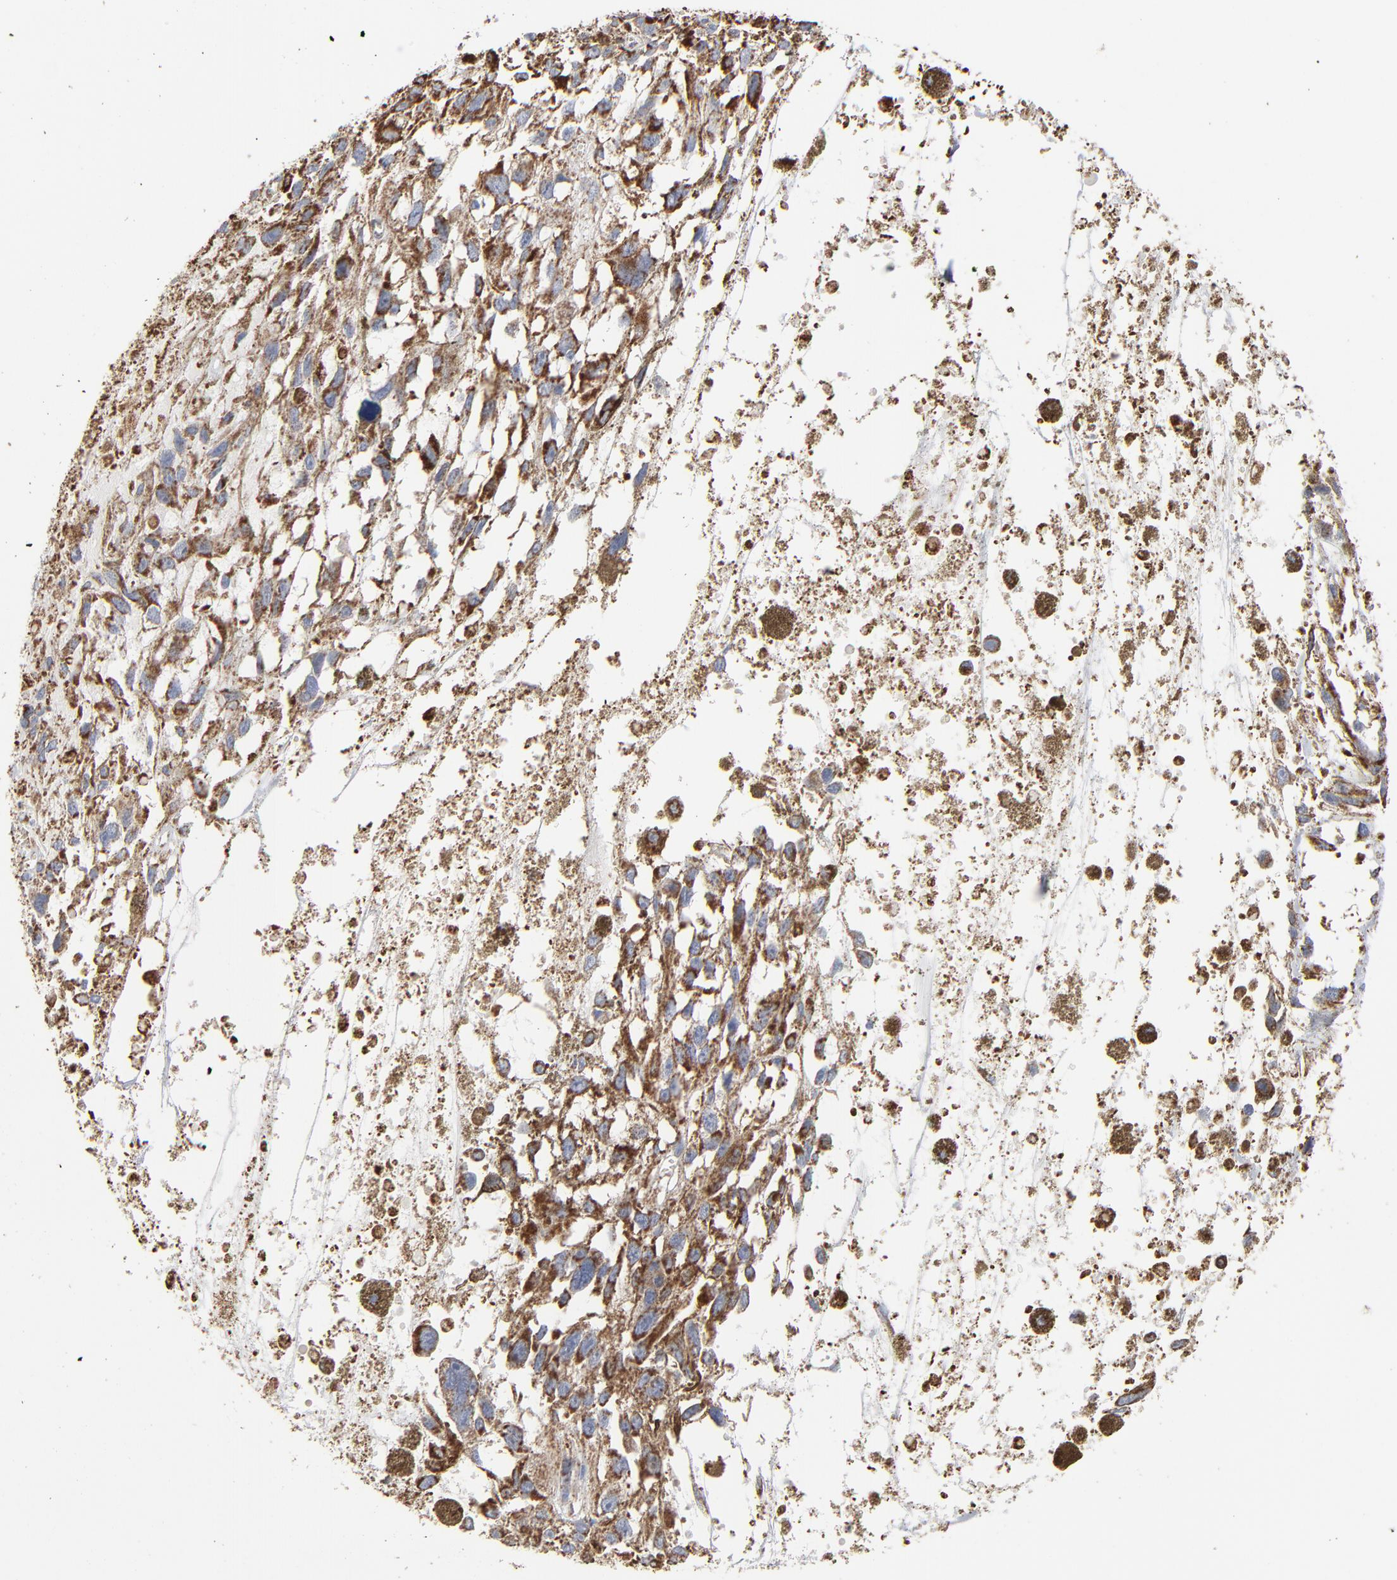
{"staining": {"intensity": "strong", "quantity": ">75%", "location": "cytoplasmic/membranous"}, "tissue": "melanoma", "cell_type": "Tumor cells", "image_type": "cancer", "snomed": [{"axis": "morphology", "description": "Malignant melanoma, Metastatic site"}, {"axis": "topography", "description": "Lymph node"}], "caption": "This is an image of immunohistochemistry (IHC) staining of malignant melanoma (metastatic site), which shows strong positivity in the cytoplasmic/membranous of tumor cells.", "gene": "UQCRC1", "patient": {"sex": "male", "age": 59}}